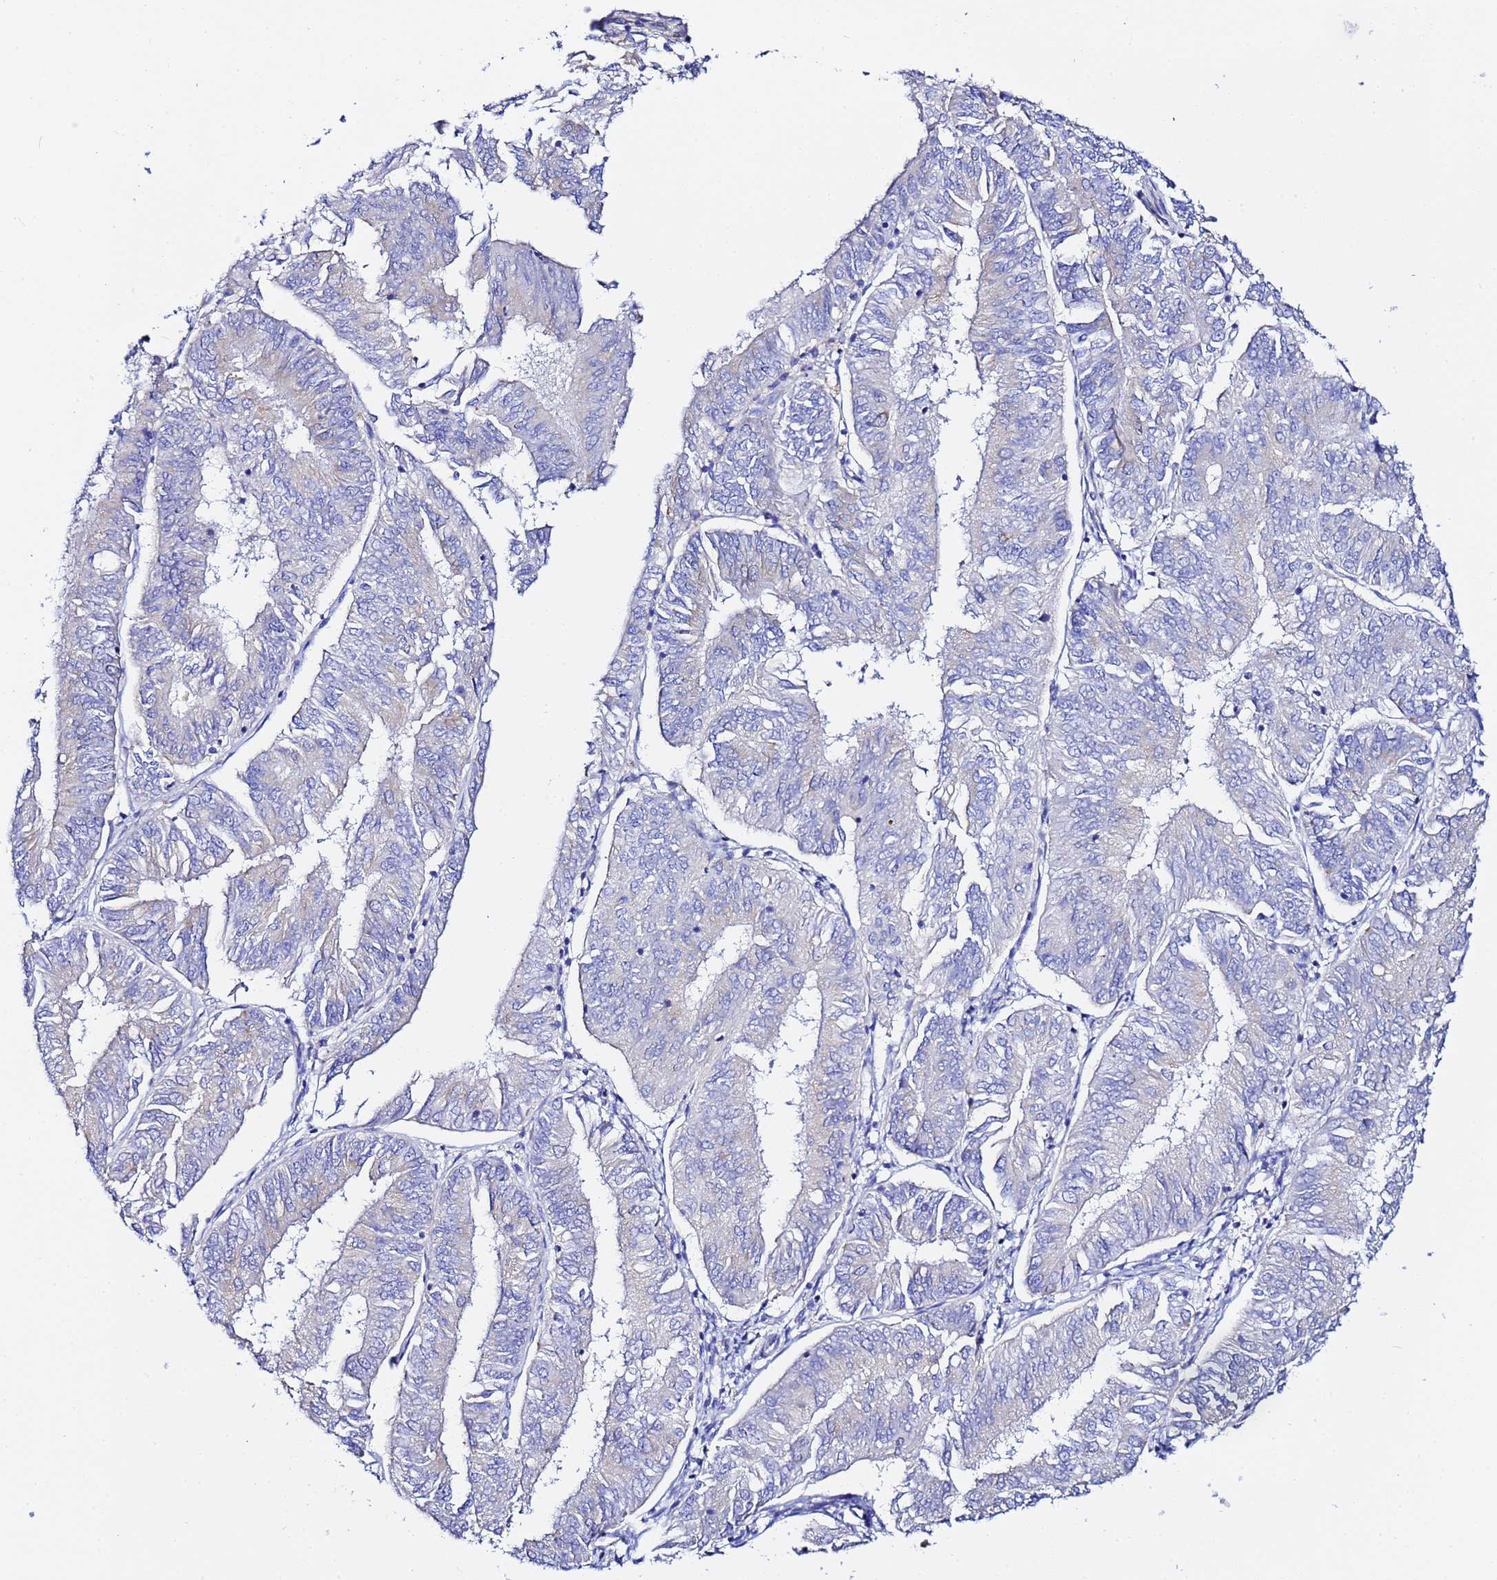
{"staining": {"intensity": "negative", "quantity": "none", "location": "none"}, "tissue": "endometrial cancer", "cell_type": "Tumor cells", "image_type": "cancer", "snomed": [{"axis": "morphology", "description": "Adenocarcinoma, NOS"}, {"axis": "topography", "description": "Endometrium"}], "caption": "There is no significant expression in tumor cells of endometrial cancer.", "gene": "VTI1B", "patient": {"sex": "female", "age": 58}}